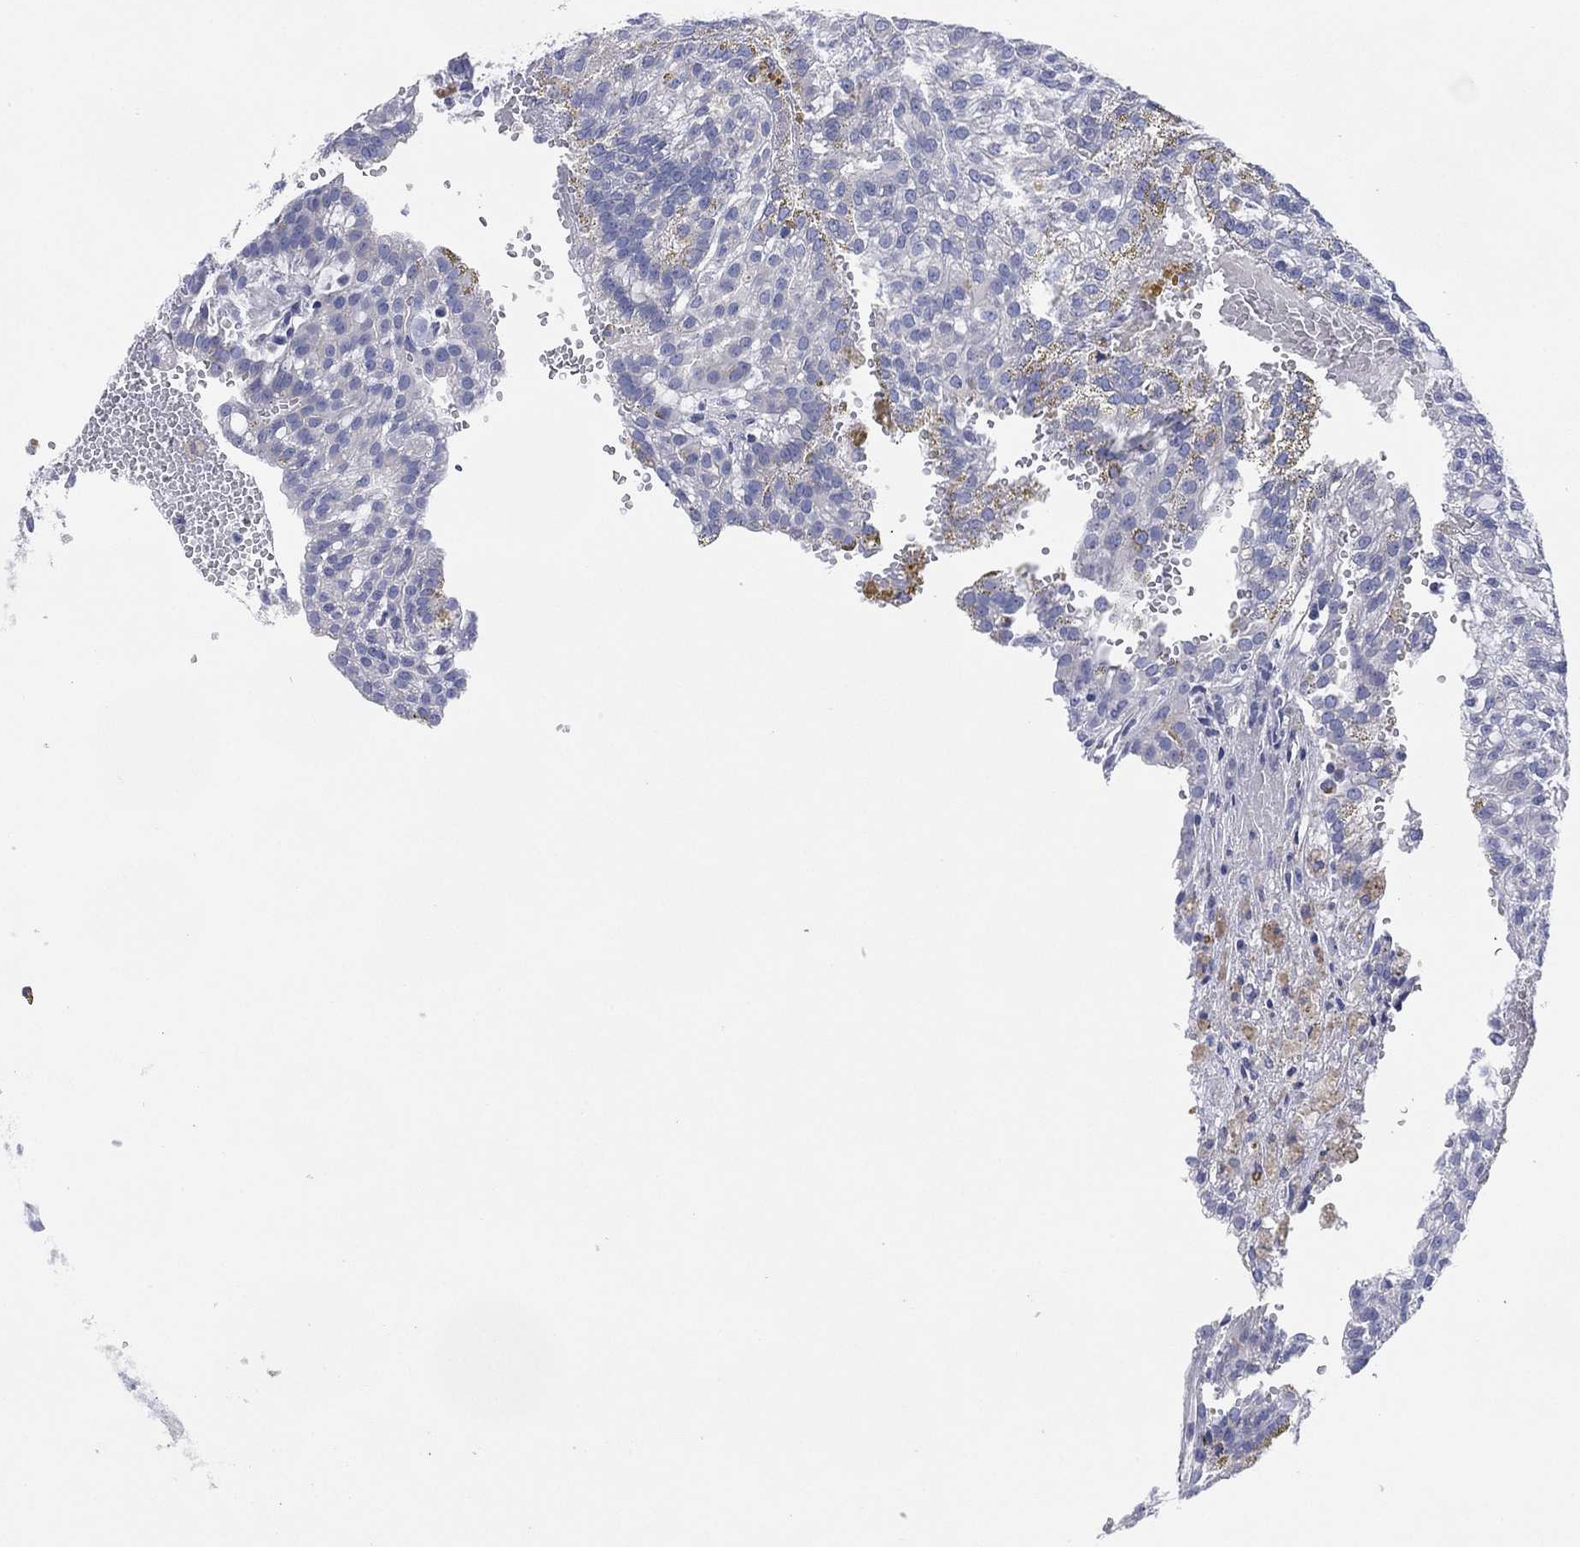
{"staining": {"intensity": "negative", "quantity": "none", "location": "none"}, "tissue": "renal cancer", "cell_type": "Tumor cells", "image_type": "cancer", "snomed": [{"axis": "morphology", "description": "Adenocarcinoma, NOS"}, {"axis": "topography", "description": "Kidney"}], "caption": "Renal adenocarcinoma was stained to show a protein in brown. There is no significant expression in tumor cells.", "gene": "CHRNA3", "patient": {"sex": "male", "age": 63}}